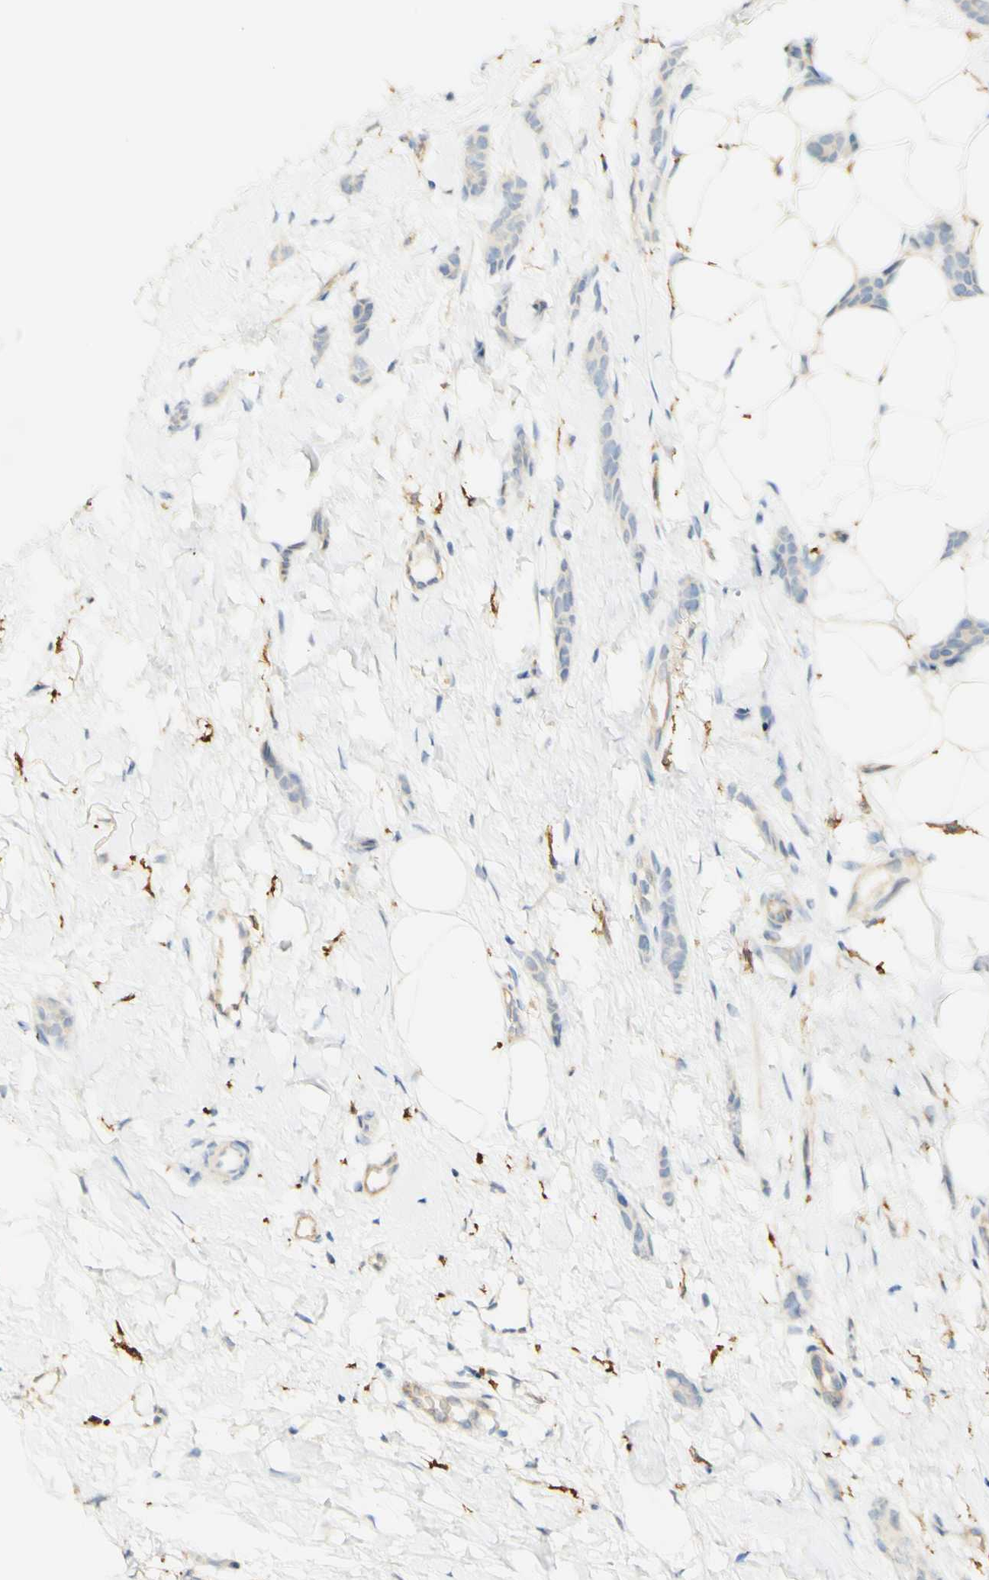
{"staining": {"intensity": "negative", "quantity": "none", "location": "none"}, "tissue": "breast cancer", "cell_type": "Tumor cells", "image_type": "cancer", "snomed": [{"axis": "morphology", "description": "Lobular carcinoma"}, {"axis": "topography", "description": "Skin"}, {"axis": "topography", "description": "Breast"}], "caption": "This is an IHC histopathology image of human breast cancer. There is no expression in tumor cells.", "gene": "FCGRT", "patient": {"sex": "female", "age": 46}}